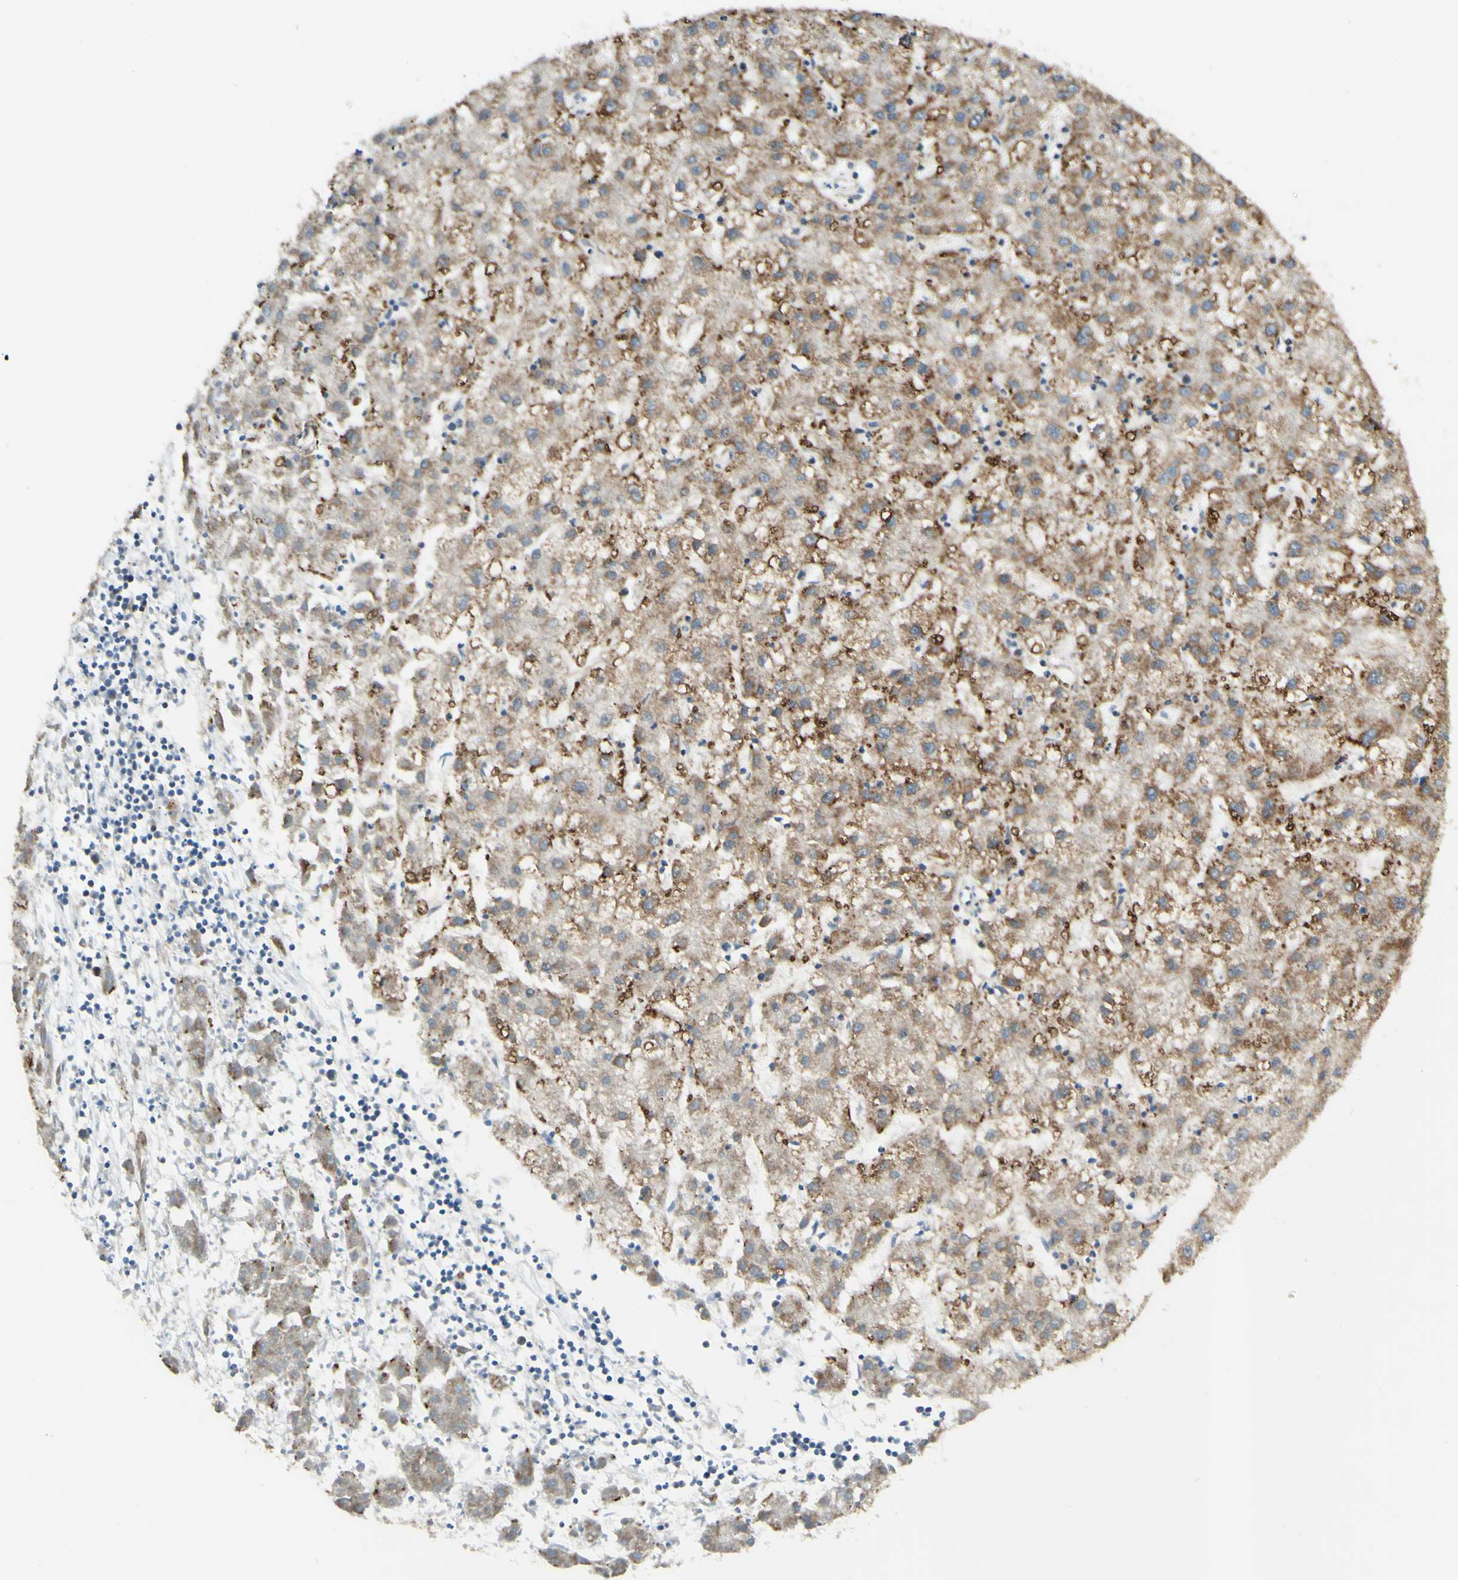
{"staining": {"intensity": "moderate", "quantity": ">75%", "location": "cytoplasmic/membranous"}, "tissue": "liver cancer", "cell_type": "Tumor cells", "image_type": "cancer", "snomed": [{"axis": "morphology", "description": "Carcinoma, Hepatocellular, NOS"}, {"axis": "topography", "description": "Liver"}], "caption": "Brown immunohistochemical staining in human liver hepatocellular carcinoma reveals moderate cytoplasmic/membranous expression in approximately >75% of tumor cells. The protein is stained brown, and the nuclei are stained in blue (DAB (3,3'-diaminobenzidine) IHC with brightfield microscopy, high magnification).", "gene": "DHRS3", "patient": {"sex": "male", "age": 72}}